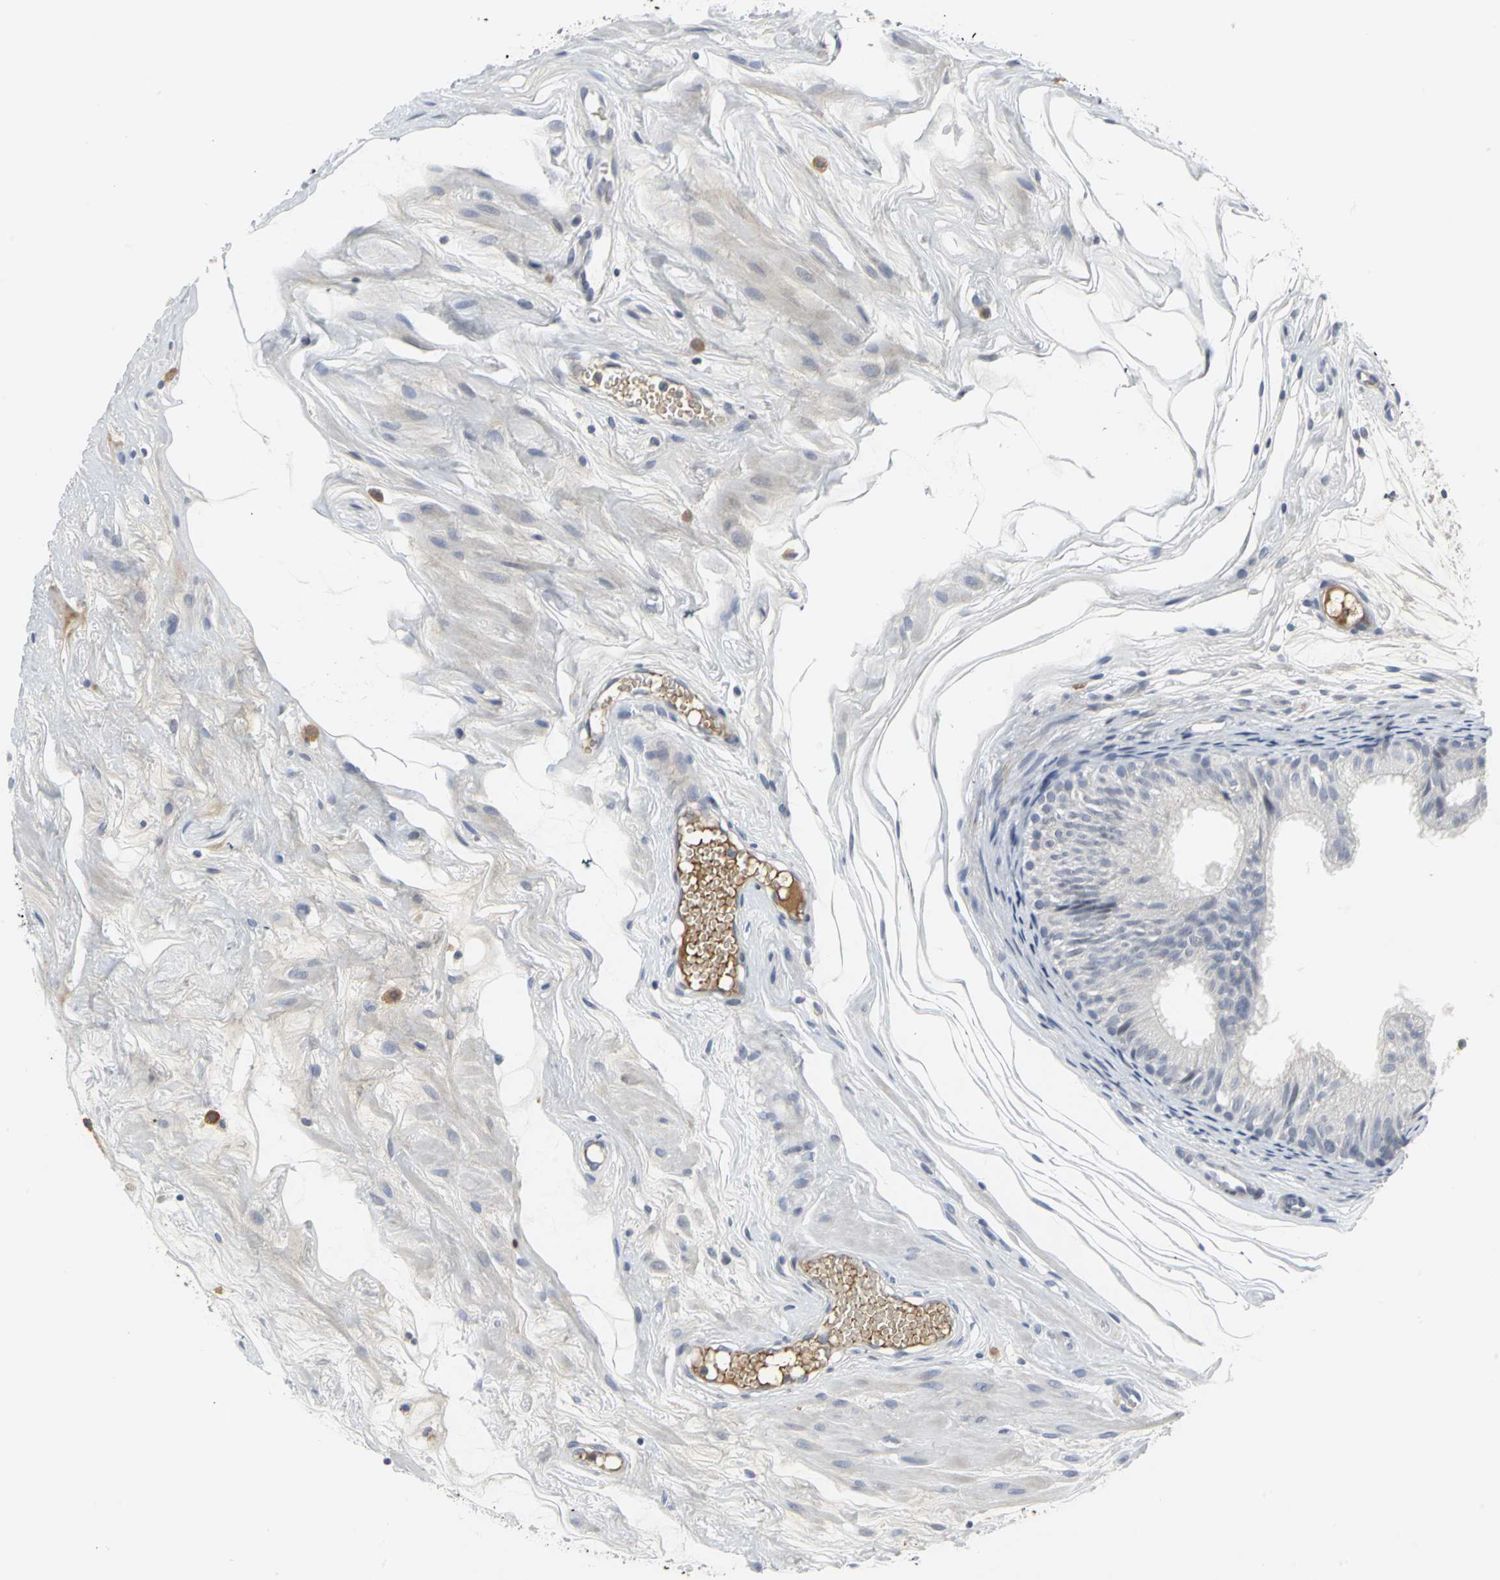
{"staining": {"intensity": "moderate", "quantity": ">75%", "location": "cytoplasmic/membranous"}, "tissue": "epididymis", "cell_type": "Glandular cells", "image_type": "normal", "snomed": [{"axis": "morphology", "description": "Normal tissue, NOS"}, {"axis": "morphology", "description": "Atrophy, NOS"}, {"axis": "topography", "description": "Testis"}, {"axis": "topography", "description": "Epididymis"}], "caption": "Glandular cells demonstrate moderate cytoplasmic/membranous staining in about >75% of cells in benign epididymis.", "gene": "ZIC1", "patient": {"sex": "male", "age": 18}}